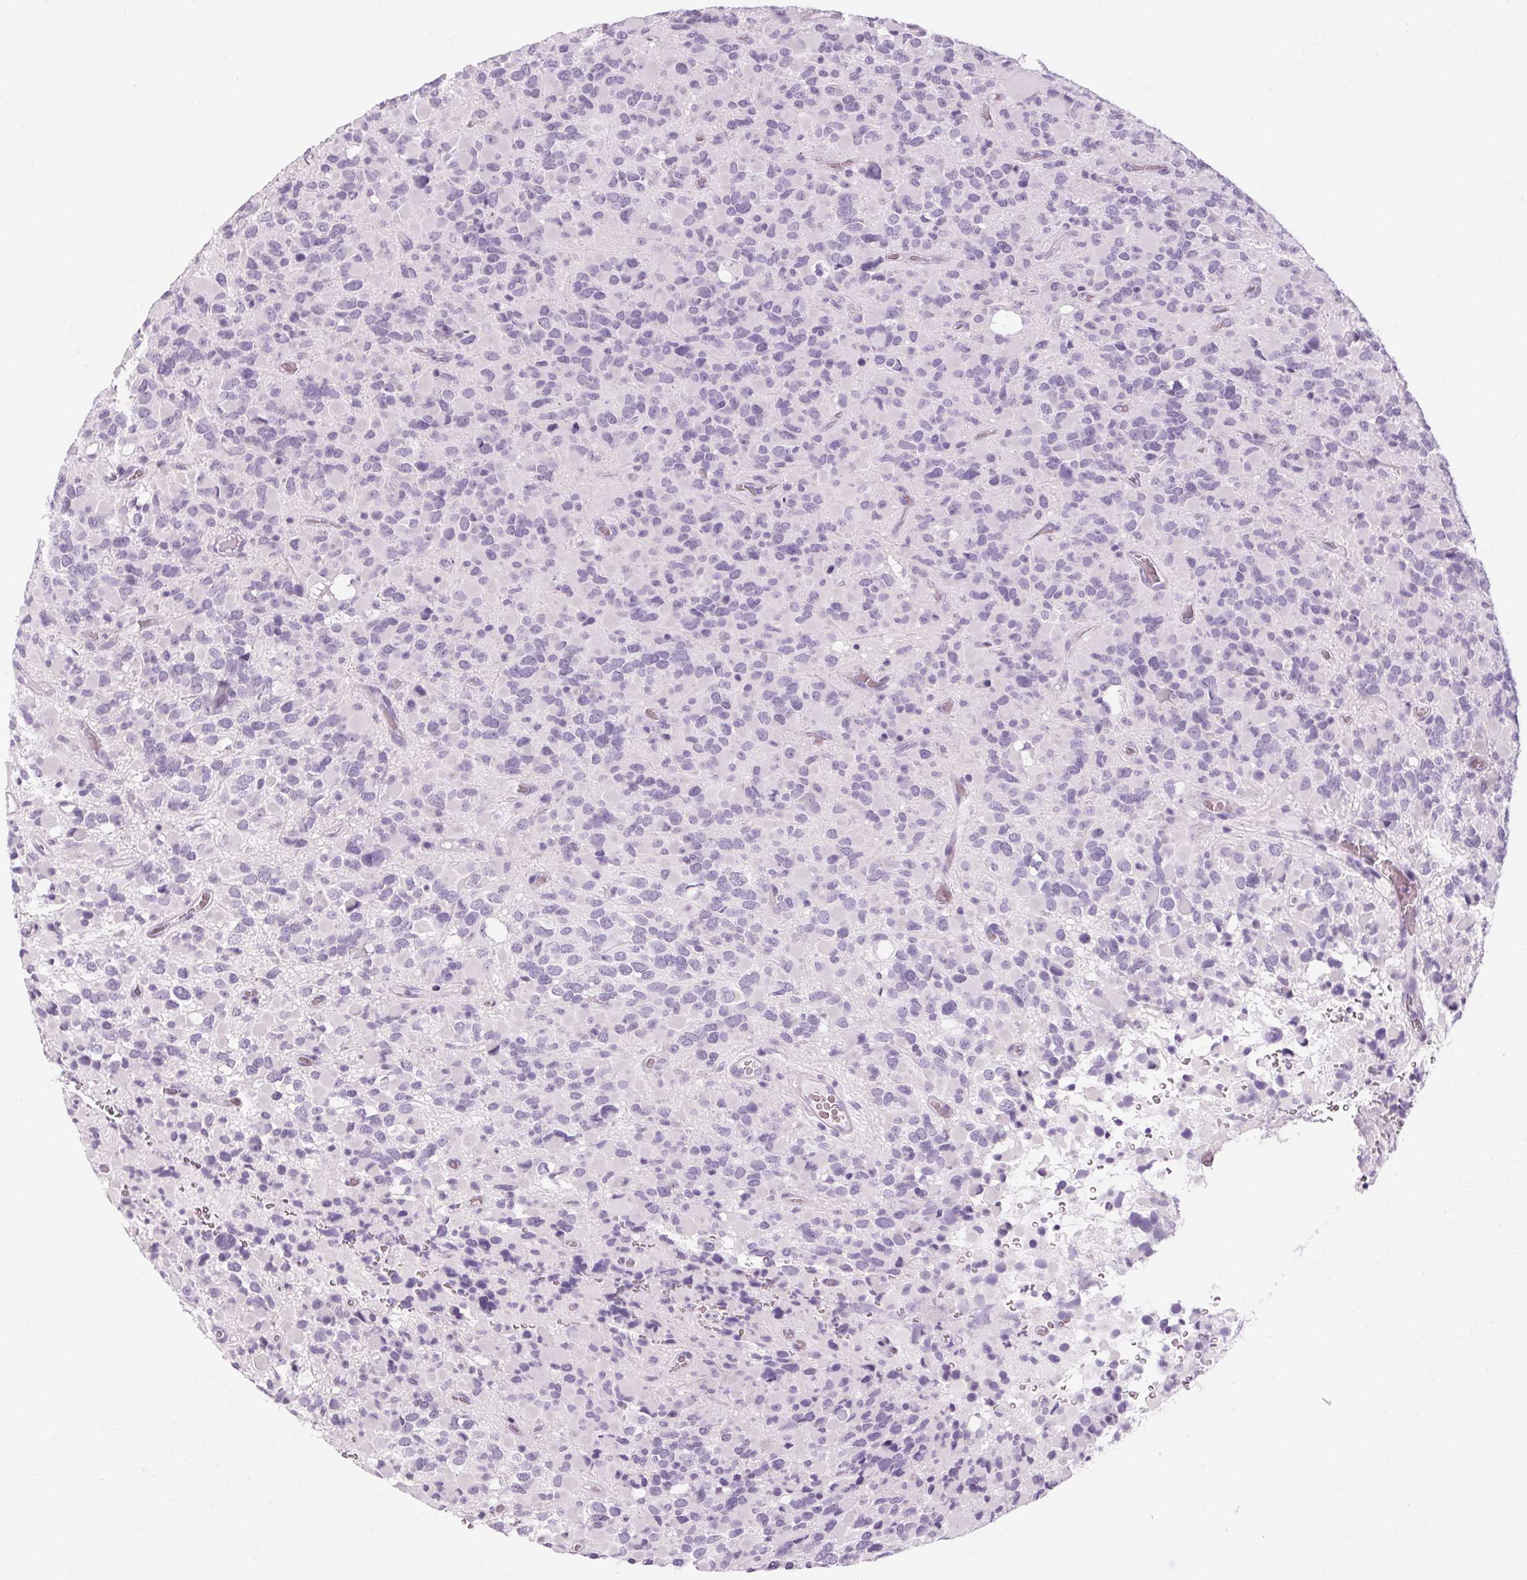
{"staining": {"intensity": "negative", "quantity": "none", "location": "none"}, "tissue": "glioma", "cell_type": "Tumor cells", "image_type": "cancer", "snomed": [{"axis": "morphology", "description": "Glioma, malignant, High grade"}, {"axis": "topography", "description": "Brain"}], "caption": "A high-resolution histopathology image shows immunohistochemistry staining of malignant glioma (high-grade), which shows no significant staining in tumor cells.", "gene": "RPTN", "patient": {"sex": "female", "age": 40}}